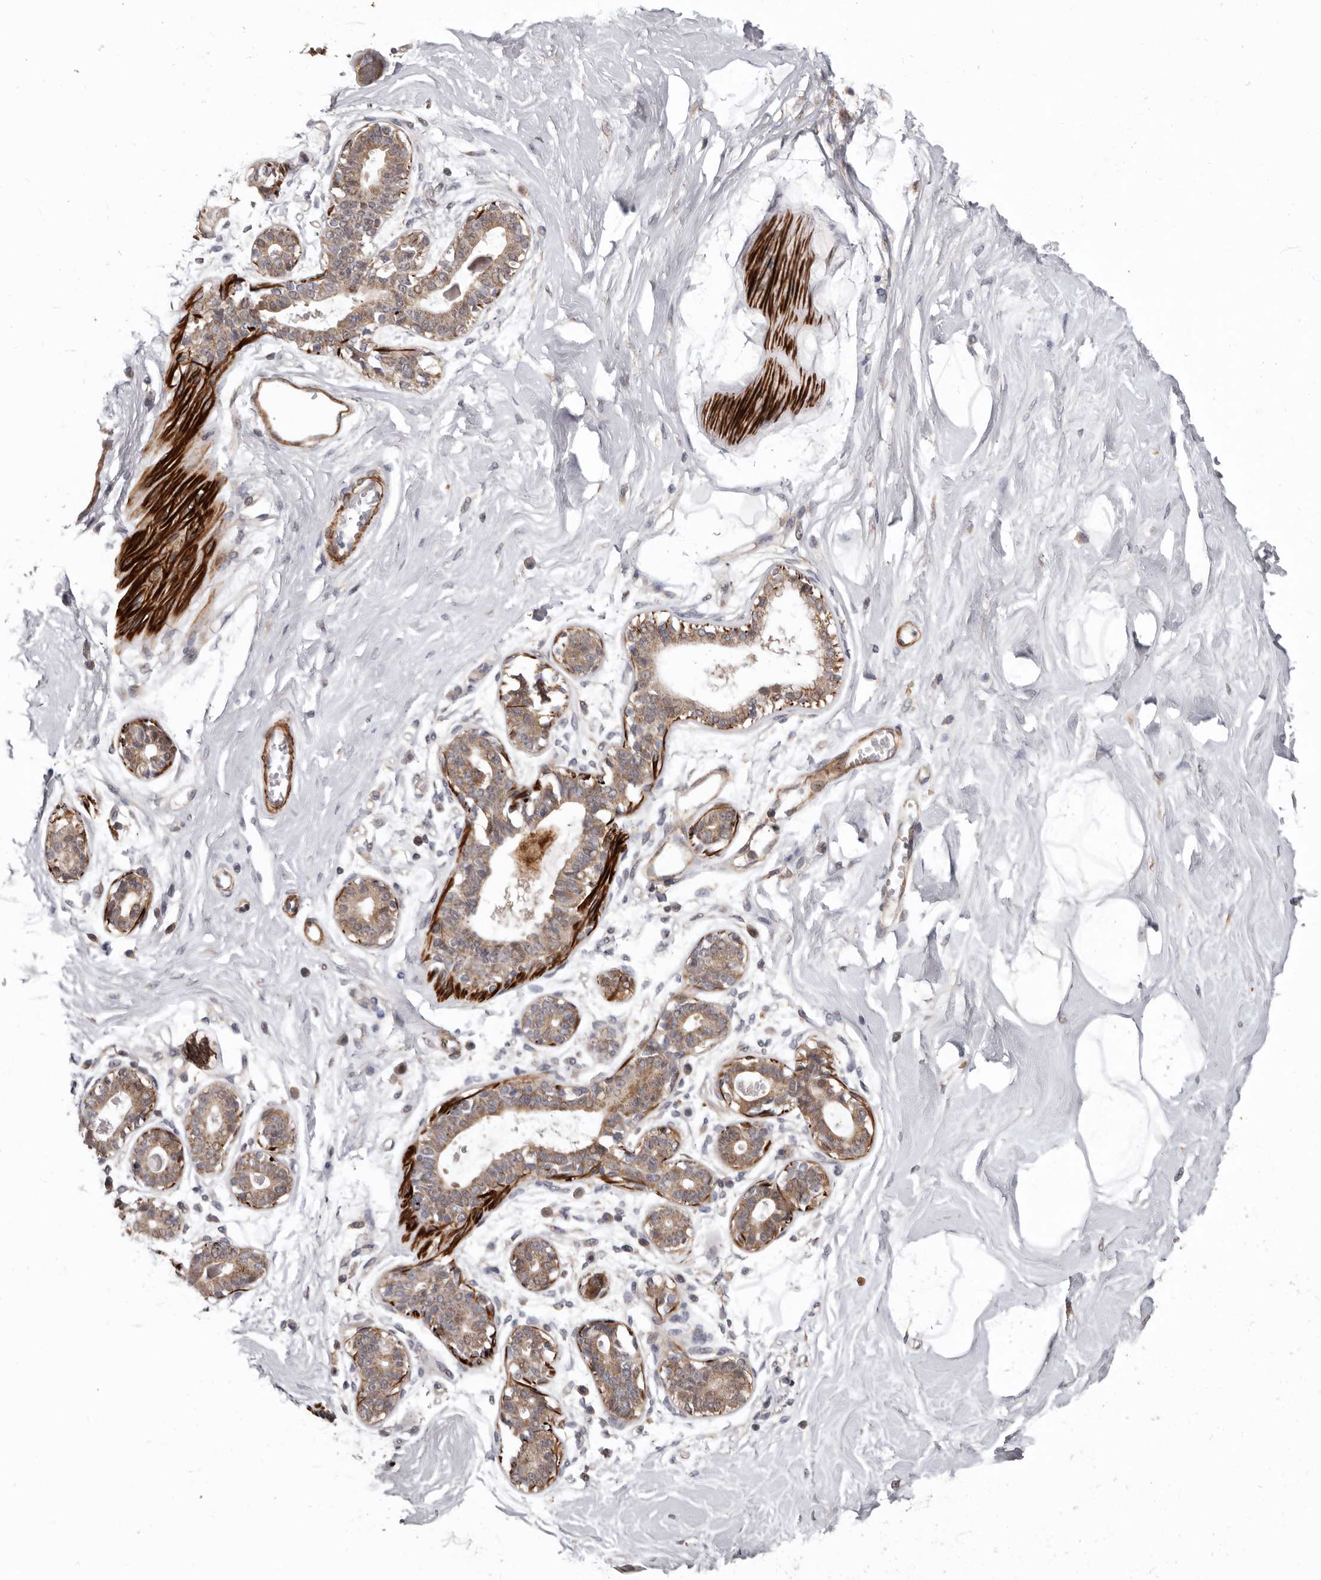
{"staining": {"intensity": "negative", "quantity": "none", "location": "none"}, "tissue": "breast", "cell_type": "Adipocytes", "image_type": "normal", "snomed": [{"axis": "morphology", "description": "Normal tissue, NOS"}, {"axis": "topography", "description": "Breast"}], "caption": "This micrograph is of unremarkable breast stained with IHC to label a protein in brown with the nuclei are counter-stained blue. There is no positivity in adipocytes.", "gene": "FGFR4", "patient": {"sex": "female", "age": 45}}